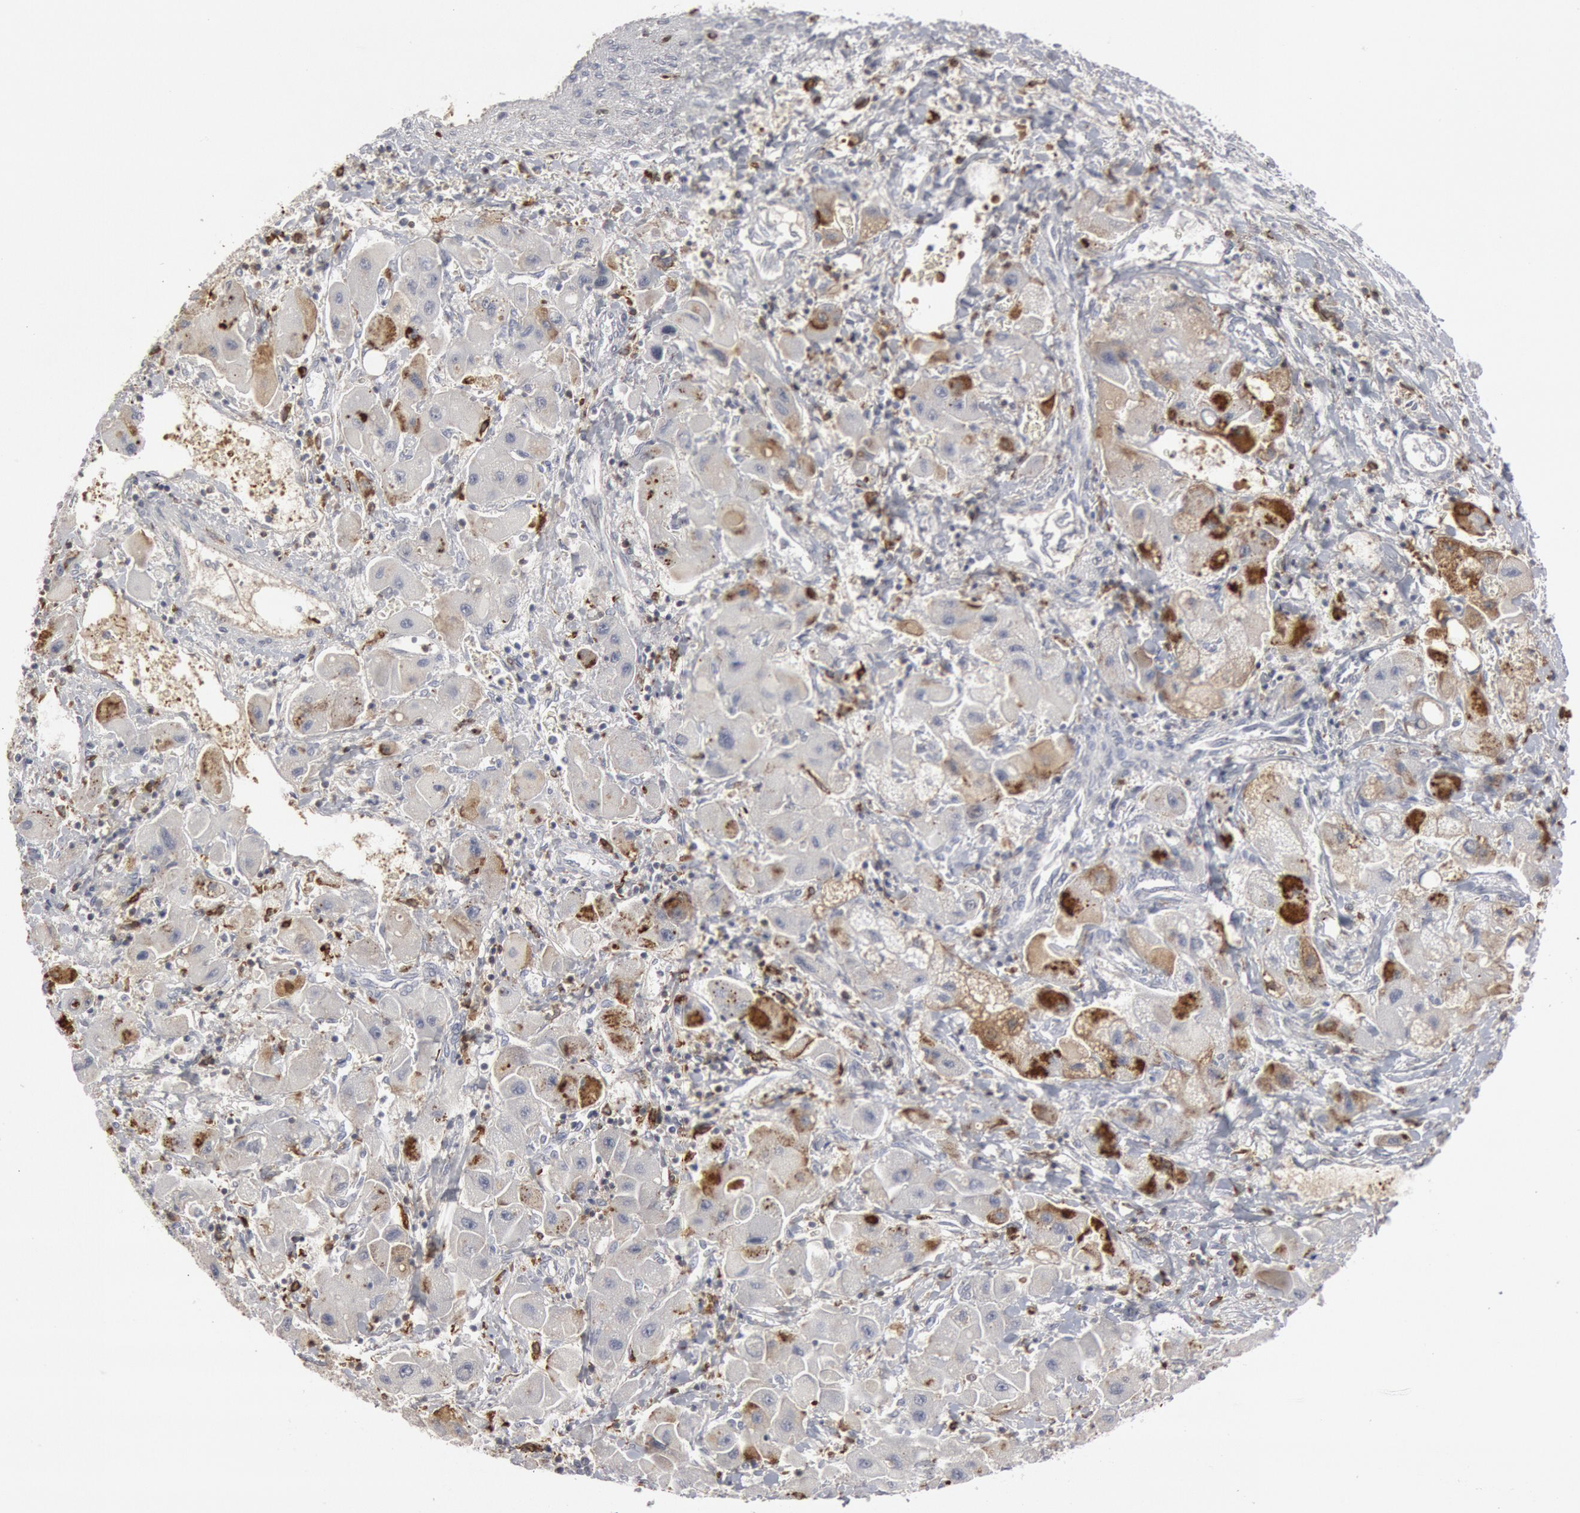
{"staining": {"intensity": "moderate", "quantity": "<25%", "location": "cytoplasmic/membranous"}, "tissue": "liver cancer", "cell_type": "Tumor cells", "image_type": "cancer", "snomed": [{"axis": "morphology", "description": "Carcinoma, Hepatocellular, NOS"}, {"axis": "topography", "description": "Liver"}], "caption": "A brown stain labels moderate cytoplasmic/membranous expression of a protein in human liver cancer tumor cells.", "gene": "C1QC", "patient": {"sex": "male", "age": 24}}